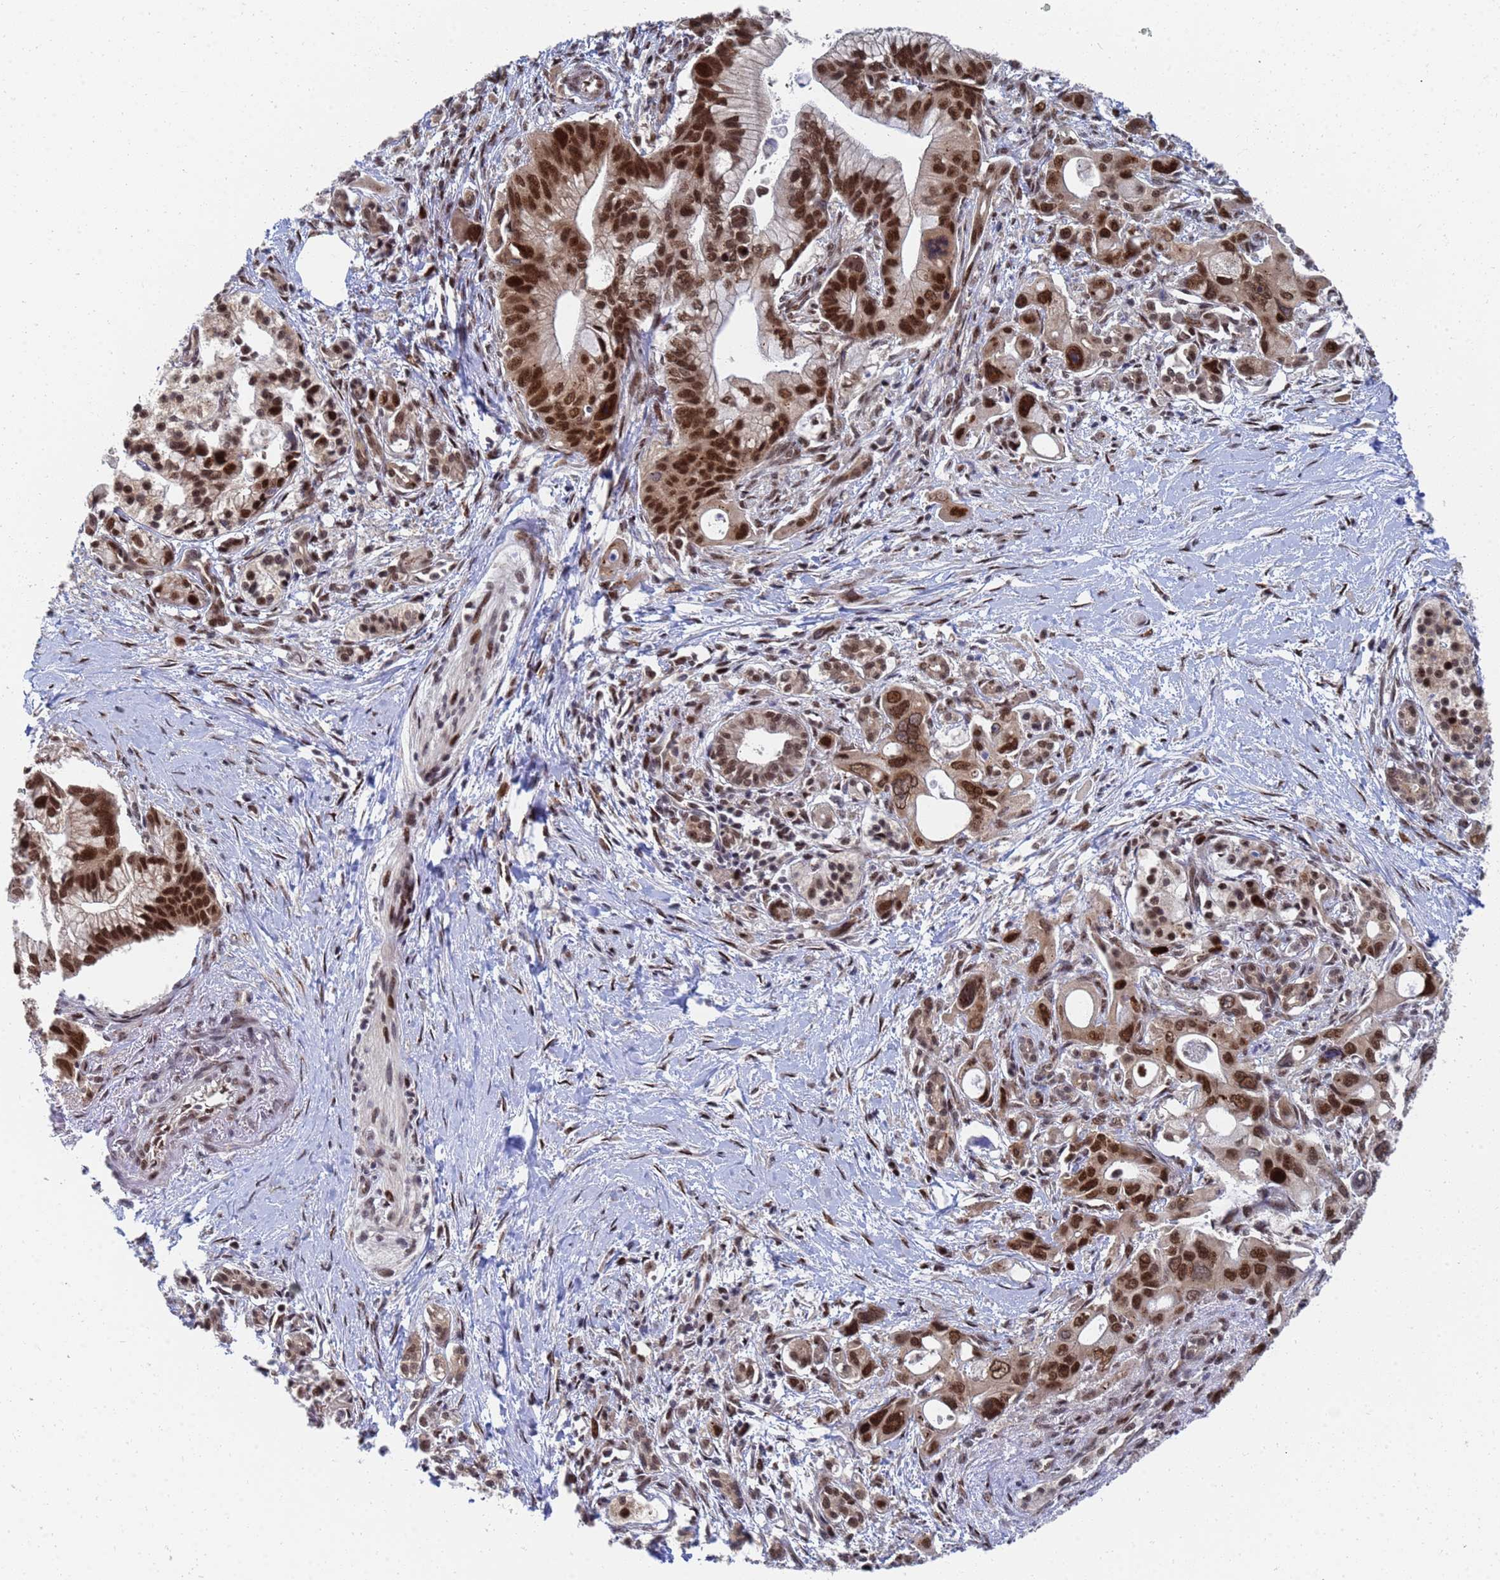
{"staining": {"intensity": "strong", "quantity": ">75%", "location": "nuclear"}, "tissue": "pancreatic cancer", "cell_type": "Tumor cells", "image_type": "cancer", "snomed": [{"axis": "morphology", "description": "Adenocarcinoma, NOS"}, {"axis": "topography", "description": "Pancreas"}], "caption": "Approximately >75% of tumor cells in adenocarcinoma (pancreatic) exhibit strong nuclear protein expression as visualized by brown immunohistochemical staining.", "gene": "AP5Z1", "patient": {"sex": "male", "age": 68}}